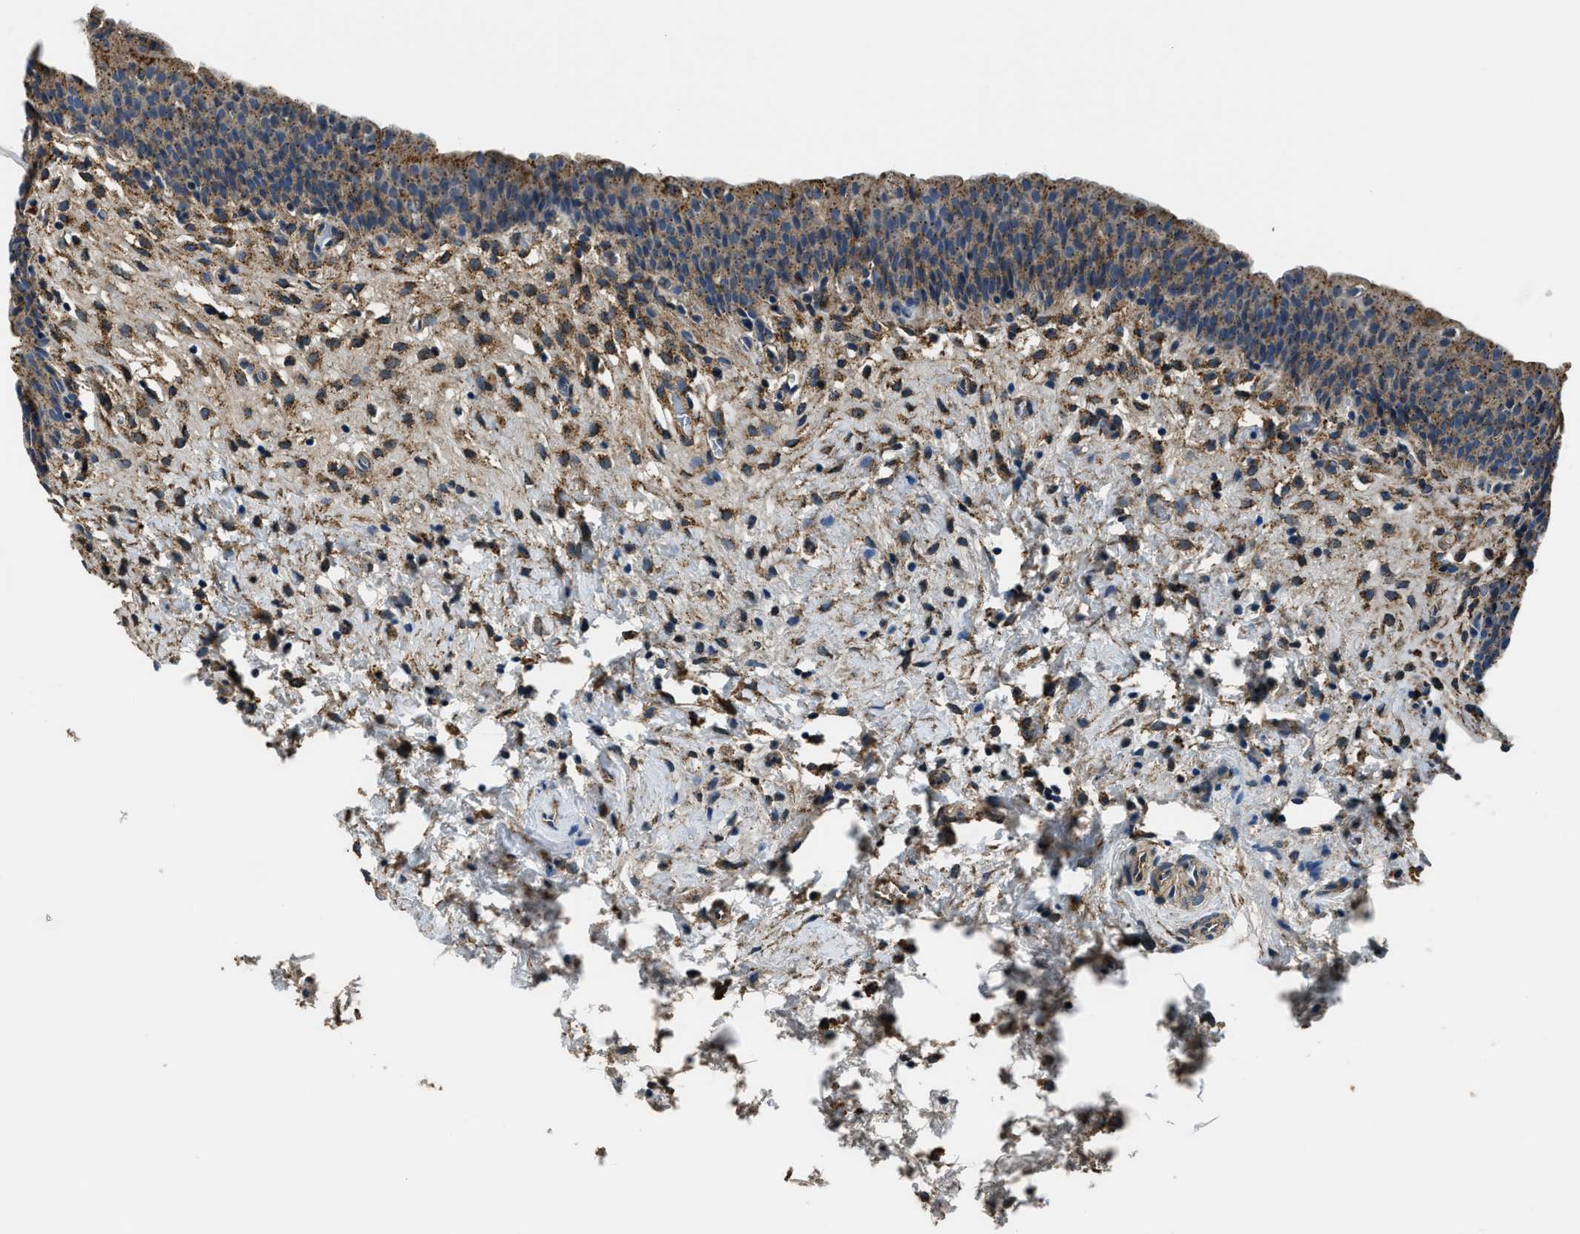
{"staining": {"intensity": "strong", "quantity": ">75%", "location": "cytoplasmic/membranous"}, "tissue": "urinary bladder", "cell_type": "Urothelial cells", "image_type": "normal", "snomed": [{"axis": "morphology", "description": "Normal tissue, NOS"}, {"axis": "topography", "description": "Urinary bladder"}], "caption": "Strong cytoplasmic/membranous protein staining is present in approximately >75% of urothelial cells in urinary bladder. The staining was performed using DAB, with brown indicating positive protein expression. Nuclei are stained blue with hematoxylin.", "gene": "EEA1", "patient": {"sex": "male", "age": 37}}